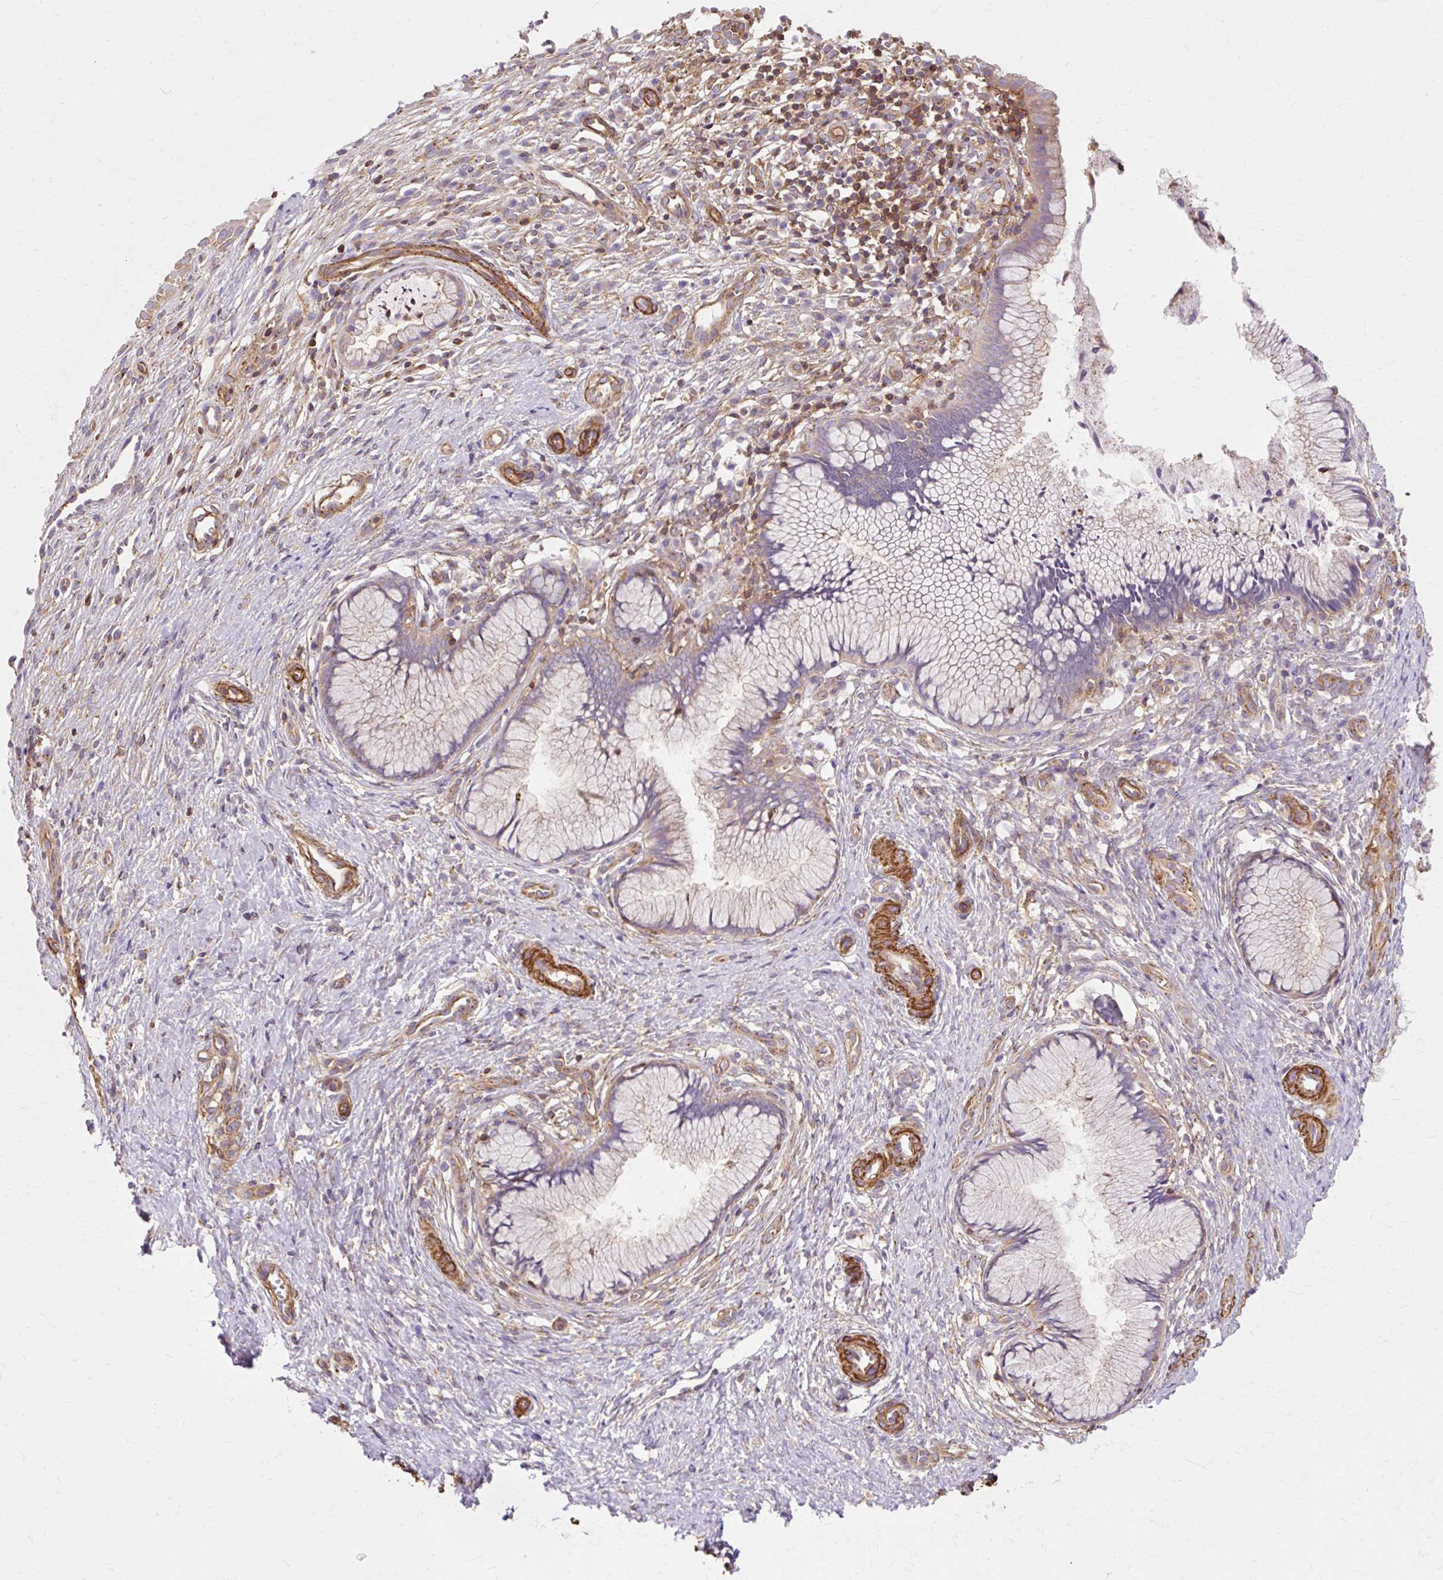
{"staining": {"intensity": "moderate", "quantity": "<25%", "location": "cytoplasmic/membranous"}, "tissue": "cervix", "cell_type": "Glandular cells", "image_type": "normal", "snomed": [{"axis": "morphology", "description": "Normal tissue, NOS"}, {"axis": "topography", "description": "Cervix"}], "caption": "An IHC image of unremarkable tissue is shown. Protein staining in brown highlights moderate cytoplasmic/membranous positivity in cervix within glandular cells.", "gene": "TBC1D2B", "patient": {"sex": "female", "age": 36}}